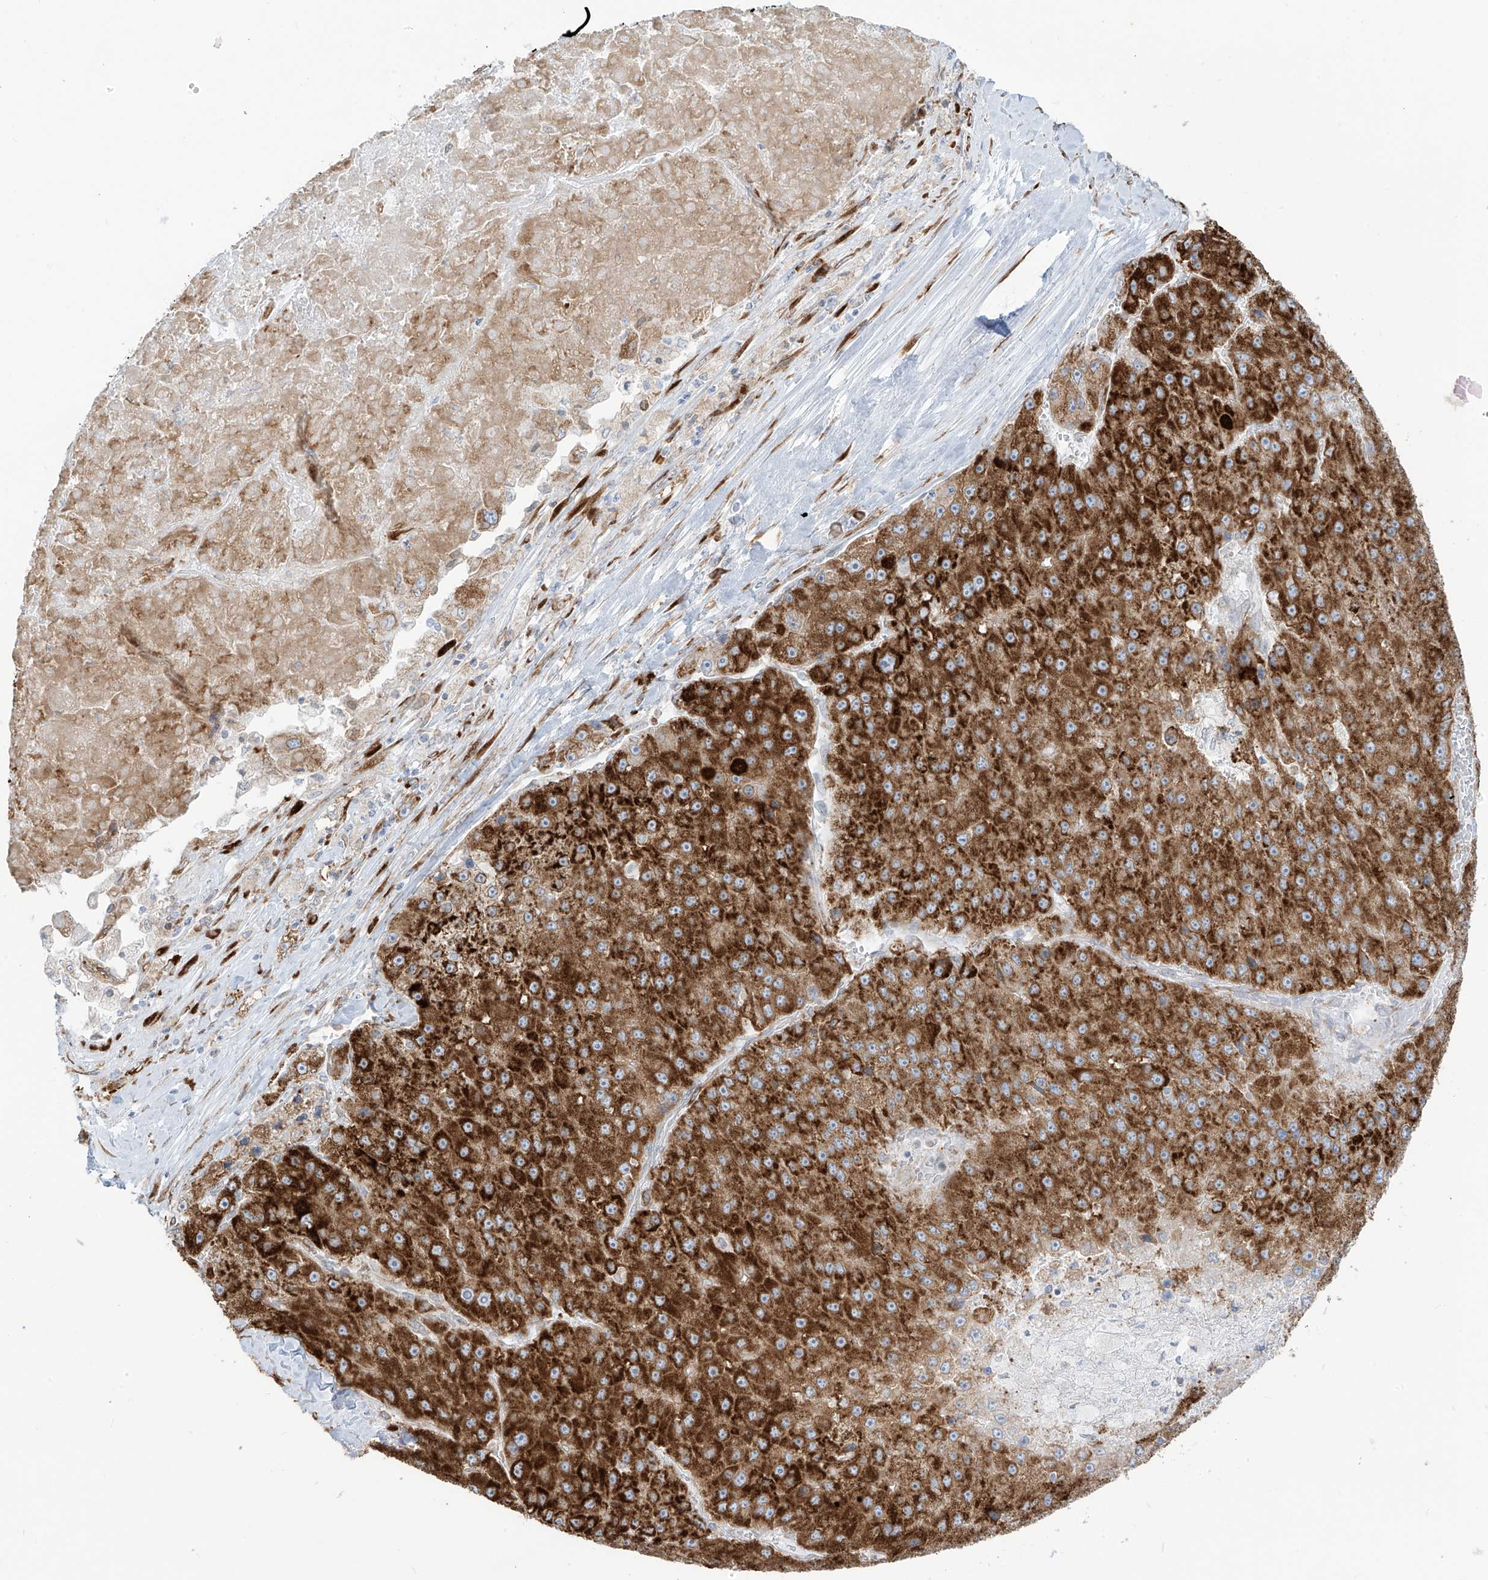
{"staining": {"intensity": "strong", "quantity": "25%-75%", "location": "cytoplasmic/membranous"}, "tissue": "liver cancer", "cell_type": "Tumor cells", "image_type": "cancer", "snomed": [{"axis": "morphology", "description": "Carcinoma, Hepatocellular, NOS"}, {"axis": "topography", "description": "Liver"}], "caption": "Liver cancer (hepatocellular carcinoma) tissue demonstrates strong cytoplasmic/membranous expression in about 25%-75% of tumor cells, visualized by immunohistochemistry.", "gene": "LRRC59", "patient": {"sex": "female", "age": 73}}